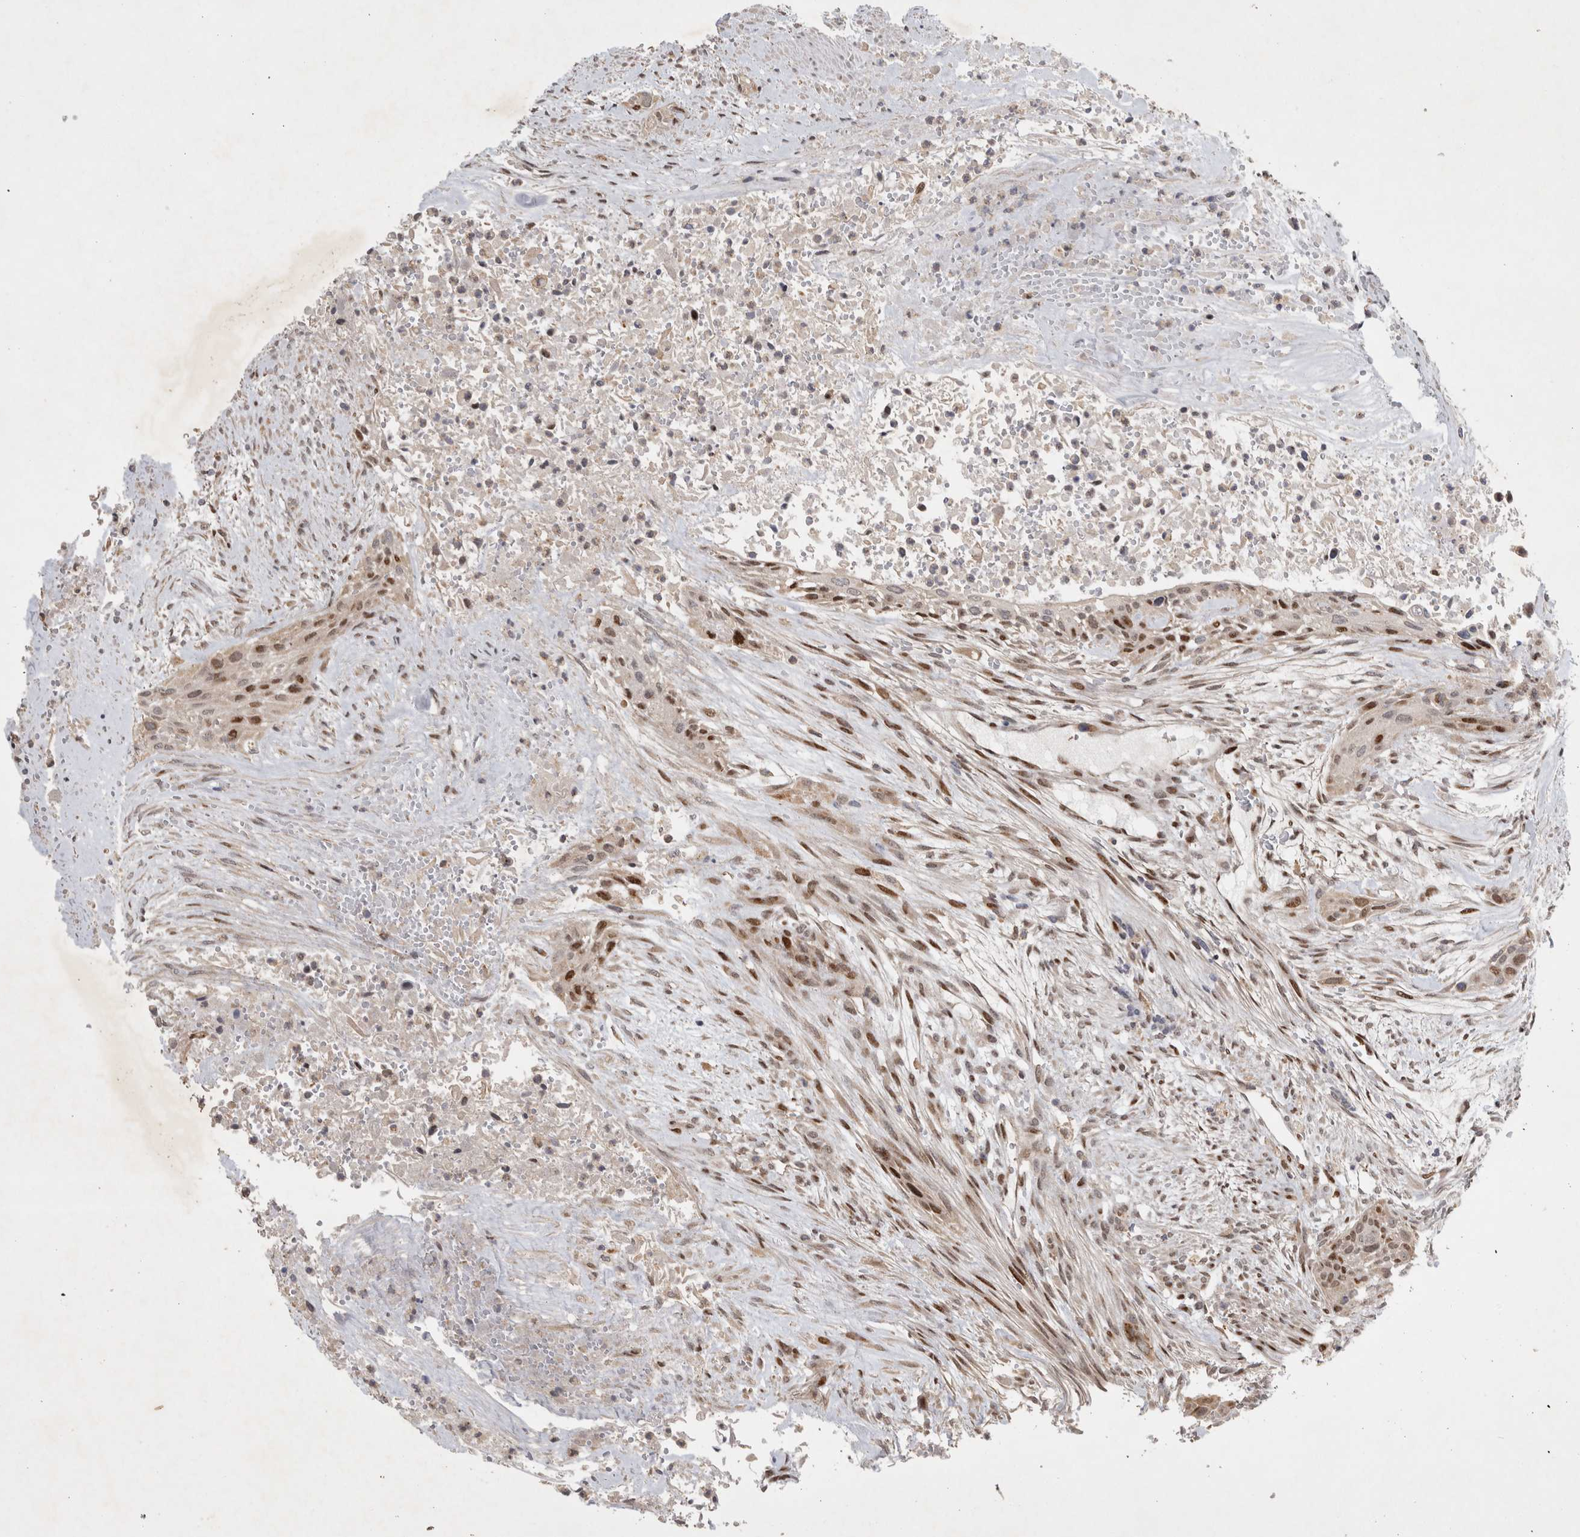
{"staining": {"intensity": "moderate", "quantity": "25%-75%", "location": "nuclear"}, "tissue": "urothelial cancer", "cell_type": "Tumor cells", "image_type": "cancer", "snomed": [{"axis": "morphology", "description": "Urothelial carcinoma, High grade"}, {"axis": "topography", "description": "Urinary bladder"}], "caption": "Urothelial carcinoma (high-grade) stained for a protein (brown) exhibits moderate nuclear positive staining in about 25%-75% of tumor cells.", "gene": "C8orf58", "patient": {"sex": "male", "age": 35}}